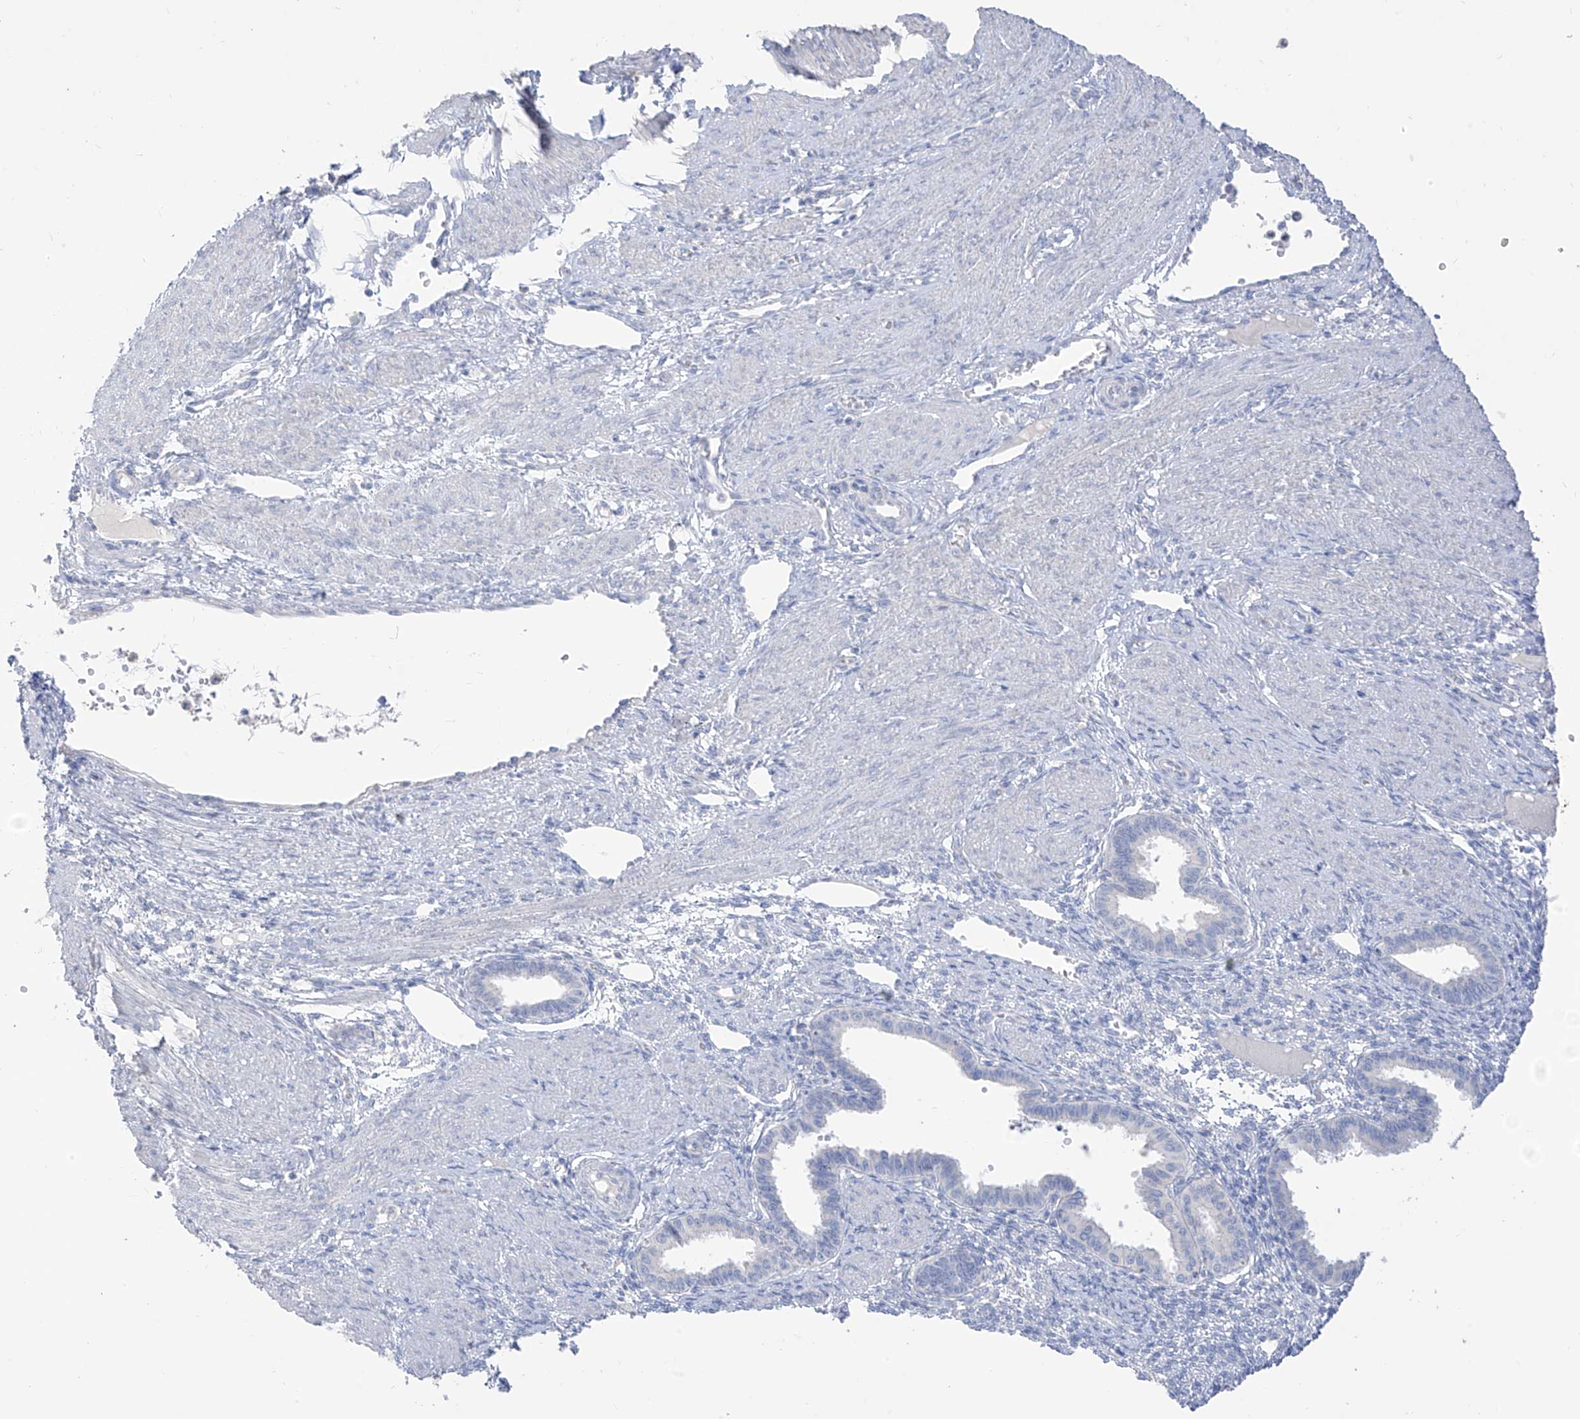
{"staining": {"intensity": "negative", "quantity": "none", "location": "none"}, "tissue": "endometrium", "cell_type": "Cells in endometrial stroma", "image_type": "normal", "snomed": [{"axis": "morphology", "description": "Normal tissue, NOS"}, {"axis": "topography", "description": "Endometrium"}], "caption": "Immunohistochemistry (IHC) of normal human endometrium demonstrates no positivity in cells in endometrial stroma.", "gene": "ARHGEF40", "patient": {"sex": "female", "age": 33}}